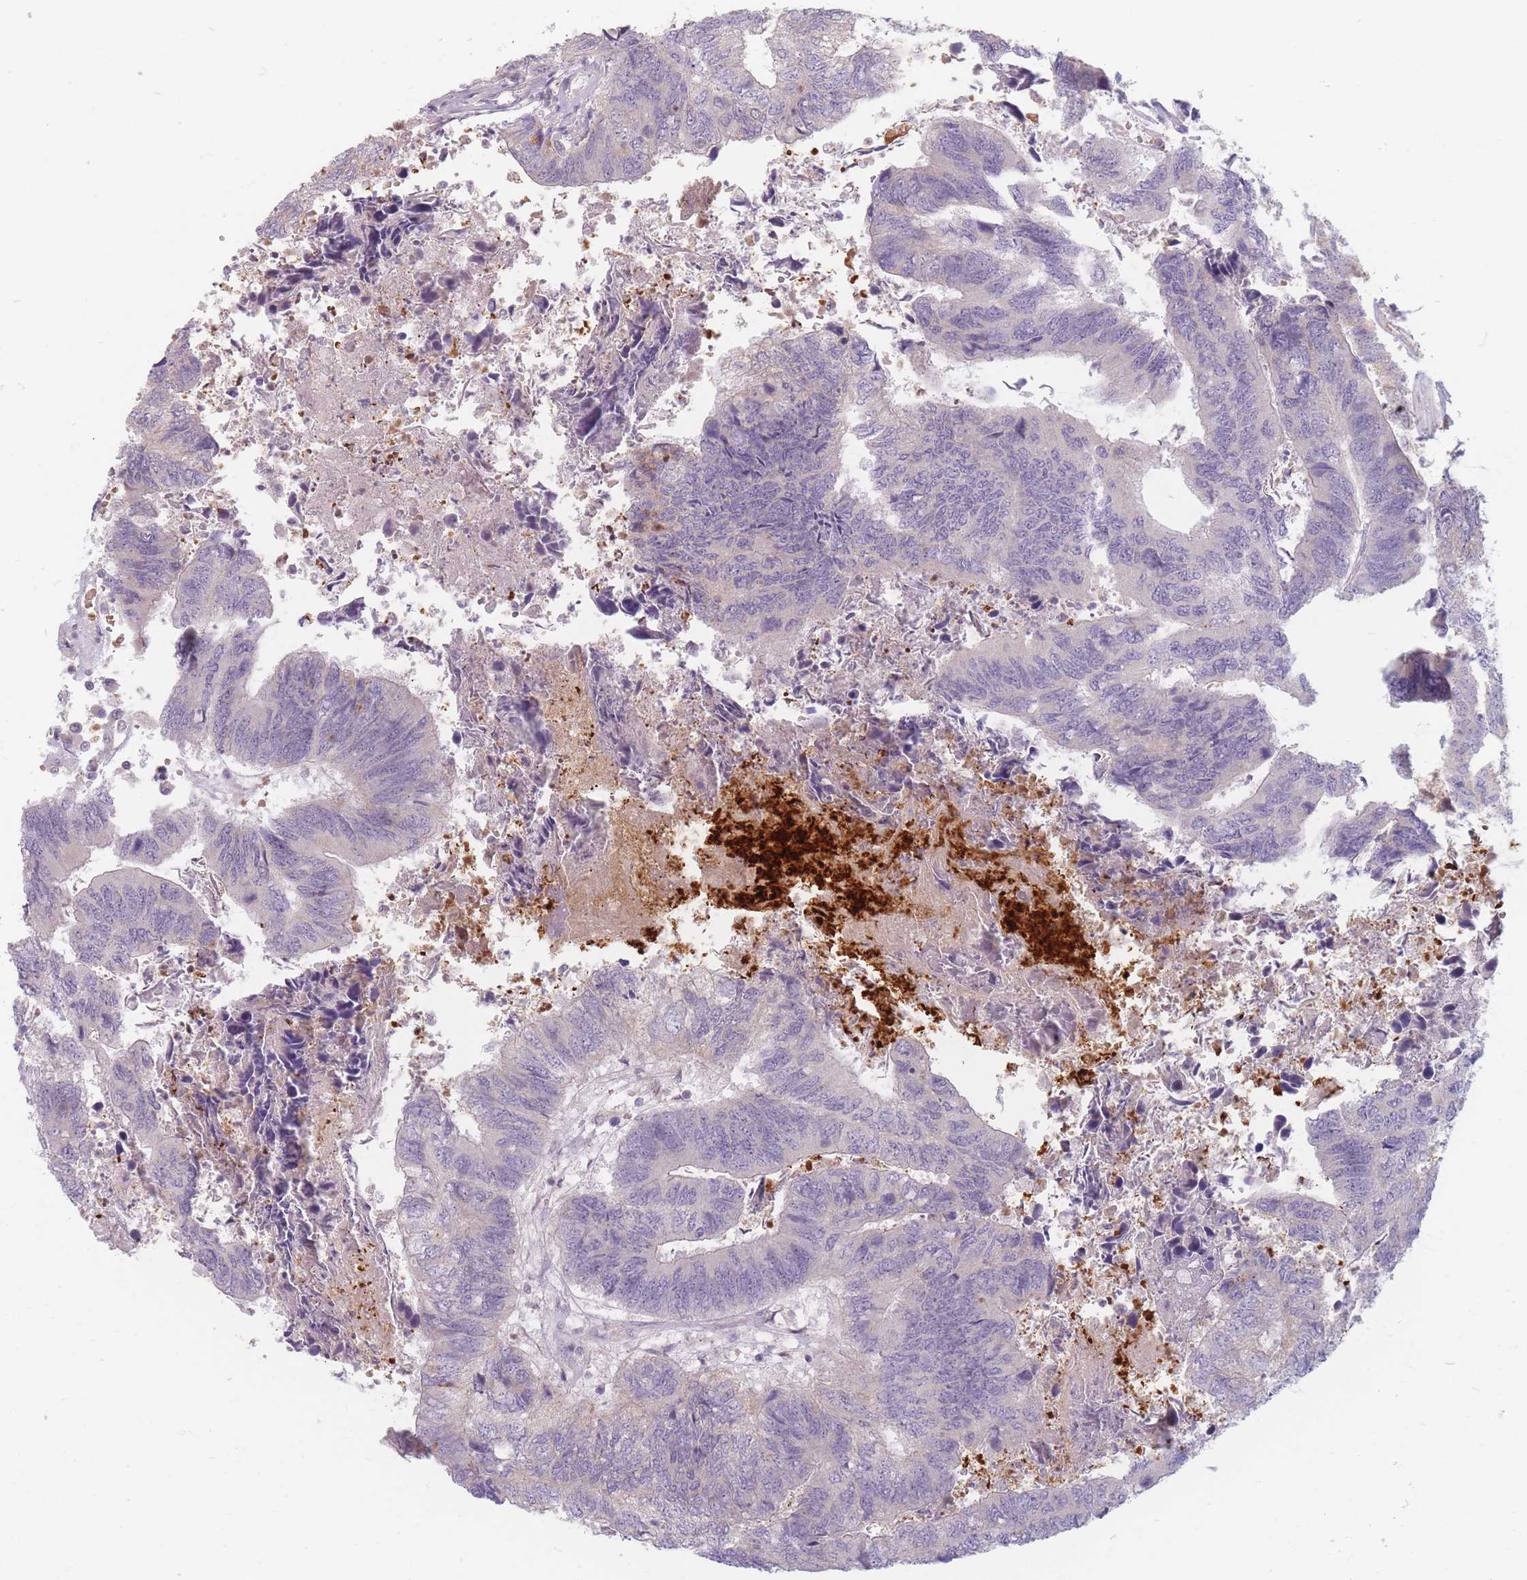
{"staining": {"intensity": "negative", "quantity": "none", "location": "none"}, "tissue": "colorectal cancer", "cell_type": "Tumor cells", "image_type": "cancer", "snomed": [{"axis": "morphology", "description": "Adenocarcinoma, NOS"}, {"axis": "topography", "description": "Colon"}], "caption": "DAB (3,3'-diaminobenzidine) immunohistochemical staining of human colorectal adenocarcinoma demonstrates no significant staining in tumor cells.", "gene": "CHCHD7", "patient": {"sex": "female", "age": 67}}